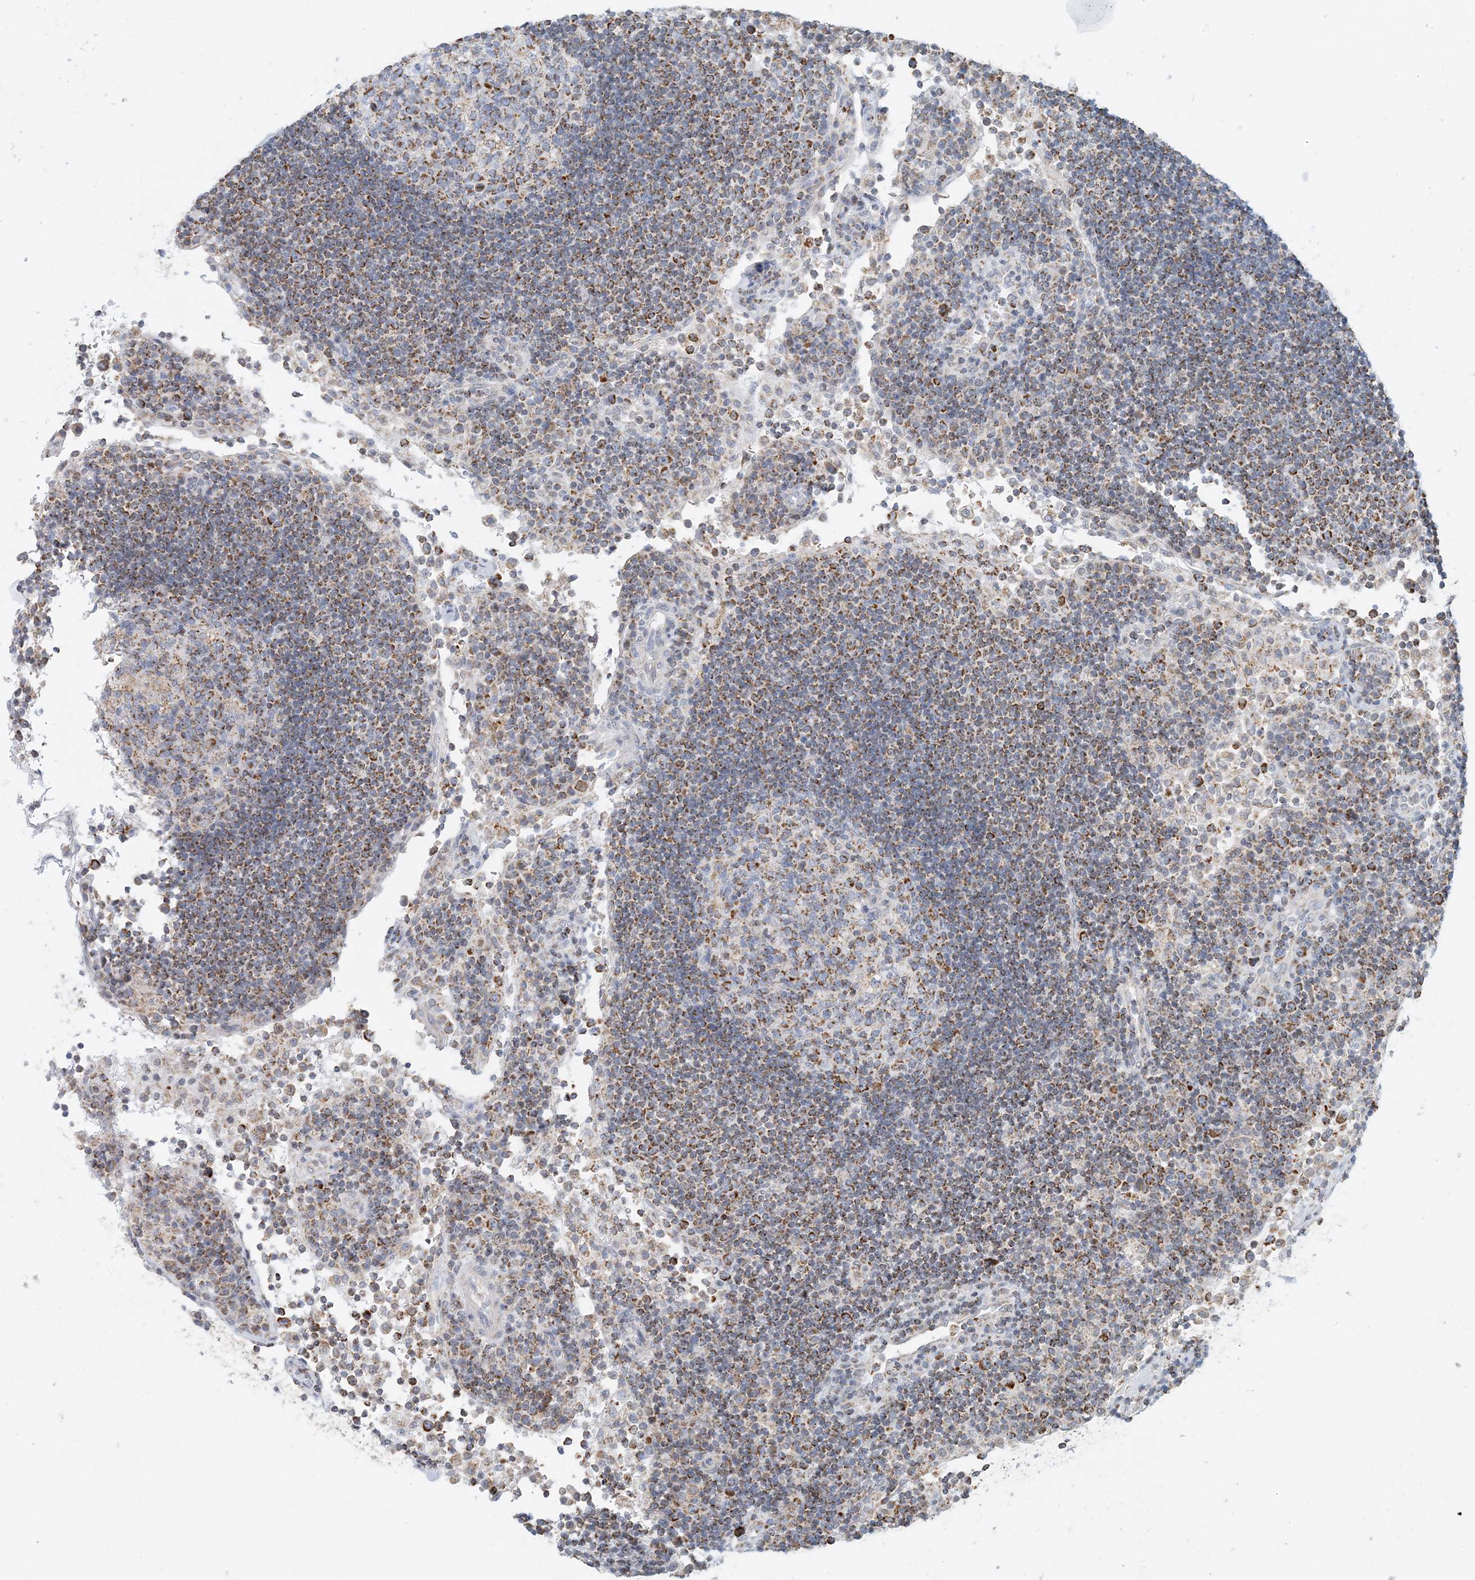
{"staining": {"intensity": "moderate", "quantity": "25%-75%", "location": "cytoplasmic/membranous"}, "tissue": "lymph node", "cell_type": "Germinal center cells", "image_type": "normal", "snomed": [{"axis": "morphology", "description": "Normal tissue, NOS"}, {"axis": "topography", "description": "Lymph node"}], "caption": "Immunohistochemical staining of benign human lymph node demonstrates moderate cytoplasmic/membranous protein positivity in about 25%-75% of germinal center cells.", "gene": "BDH1", "patient": {"sex": "female", "age": 53}}